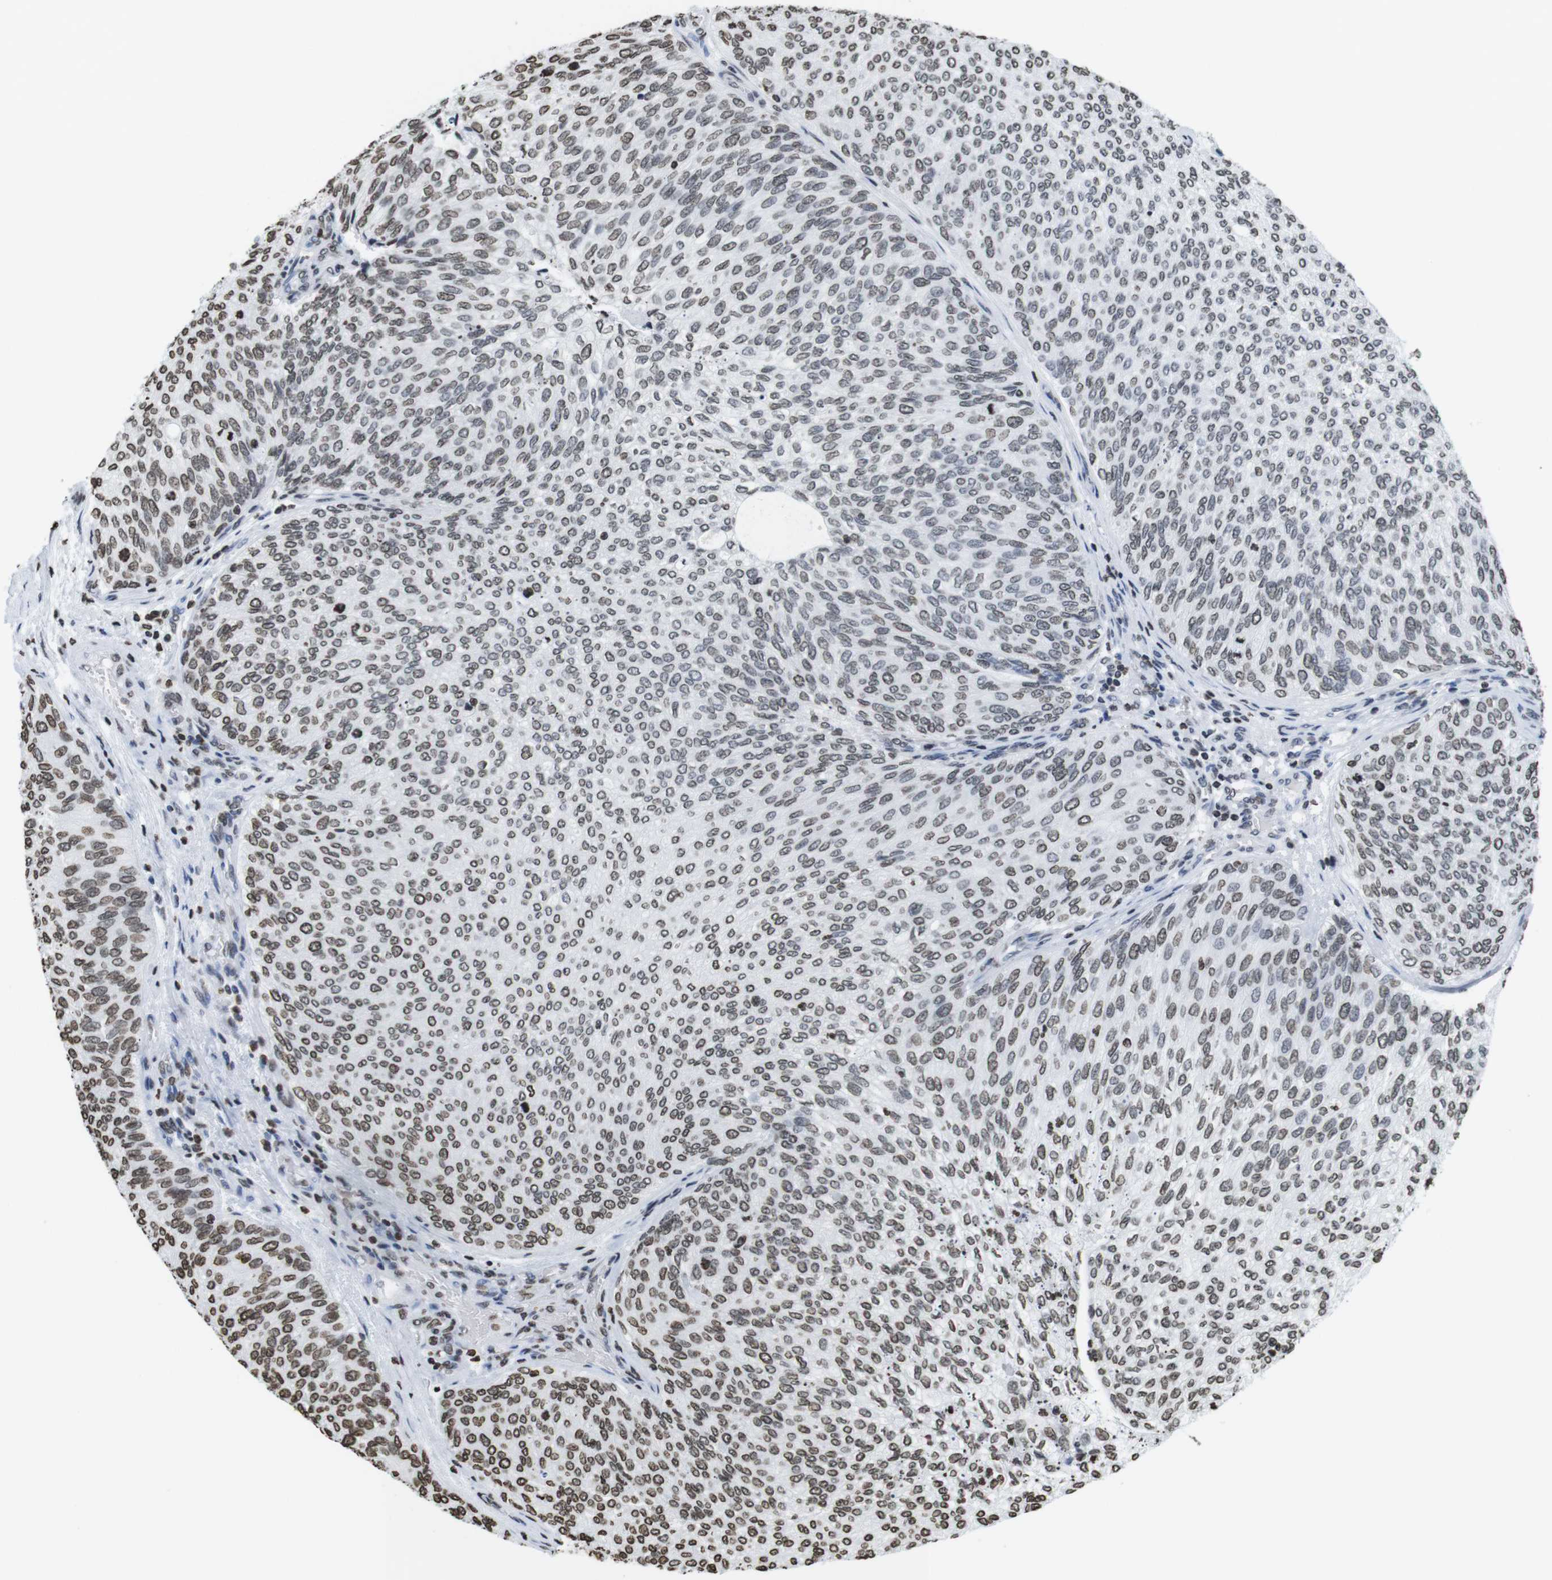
{"staining": {"intensity": "moderate", "quantity": "25%-75%", "location": "nuclear"}, "tissue": "urothelial cancer", "cell_type": "Tumor cells", "image_type": "cancer", "snomed": [{"axis": "morphology", "description": "Urothelial carcinoma, Low grade"}, {"axis": "topography", "description": "Urinary bladder"}], "caption": "A histopathology image of human urothelial cancer stained for a protein displays moderate nuclear brown staining in tumor cells. The protein is shown in brown color, while the nuclei are stained blue.", "gene": "BSX", "patient": {"sex": "female", "age": 79}}